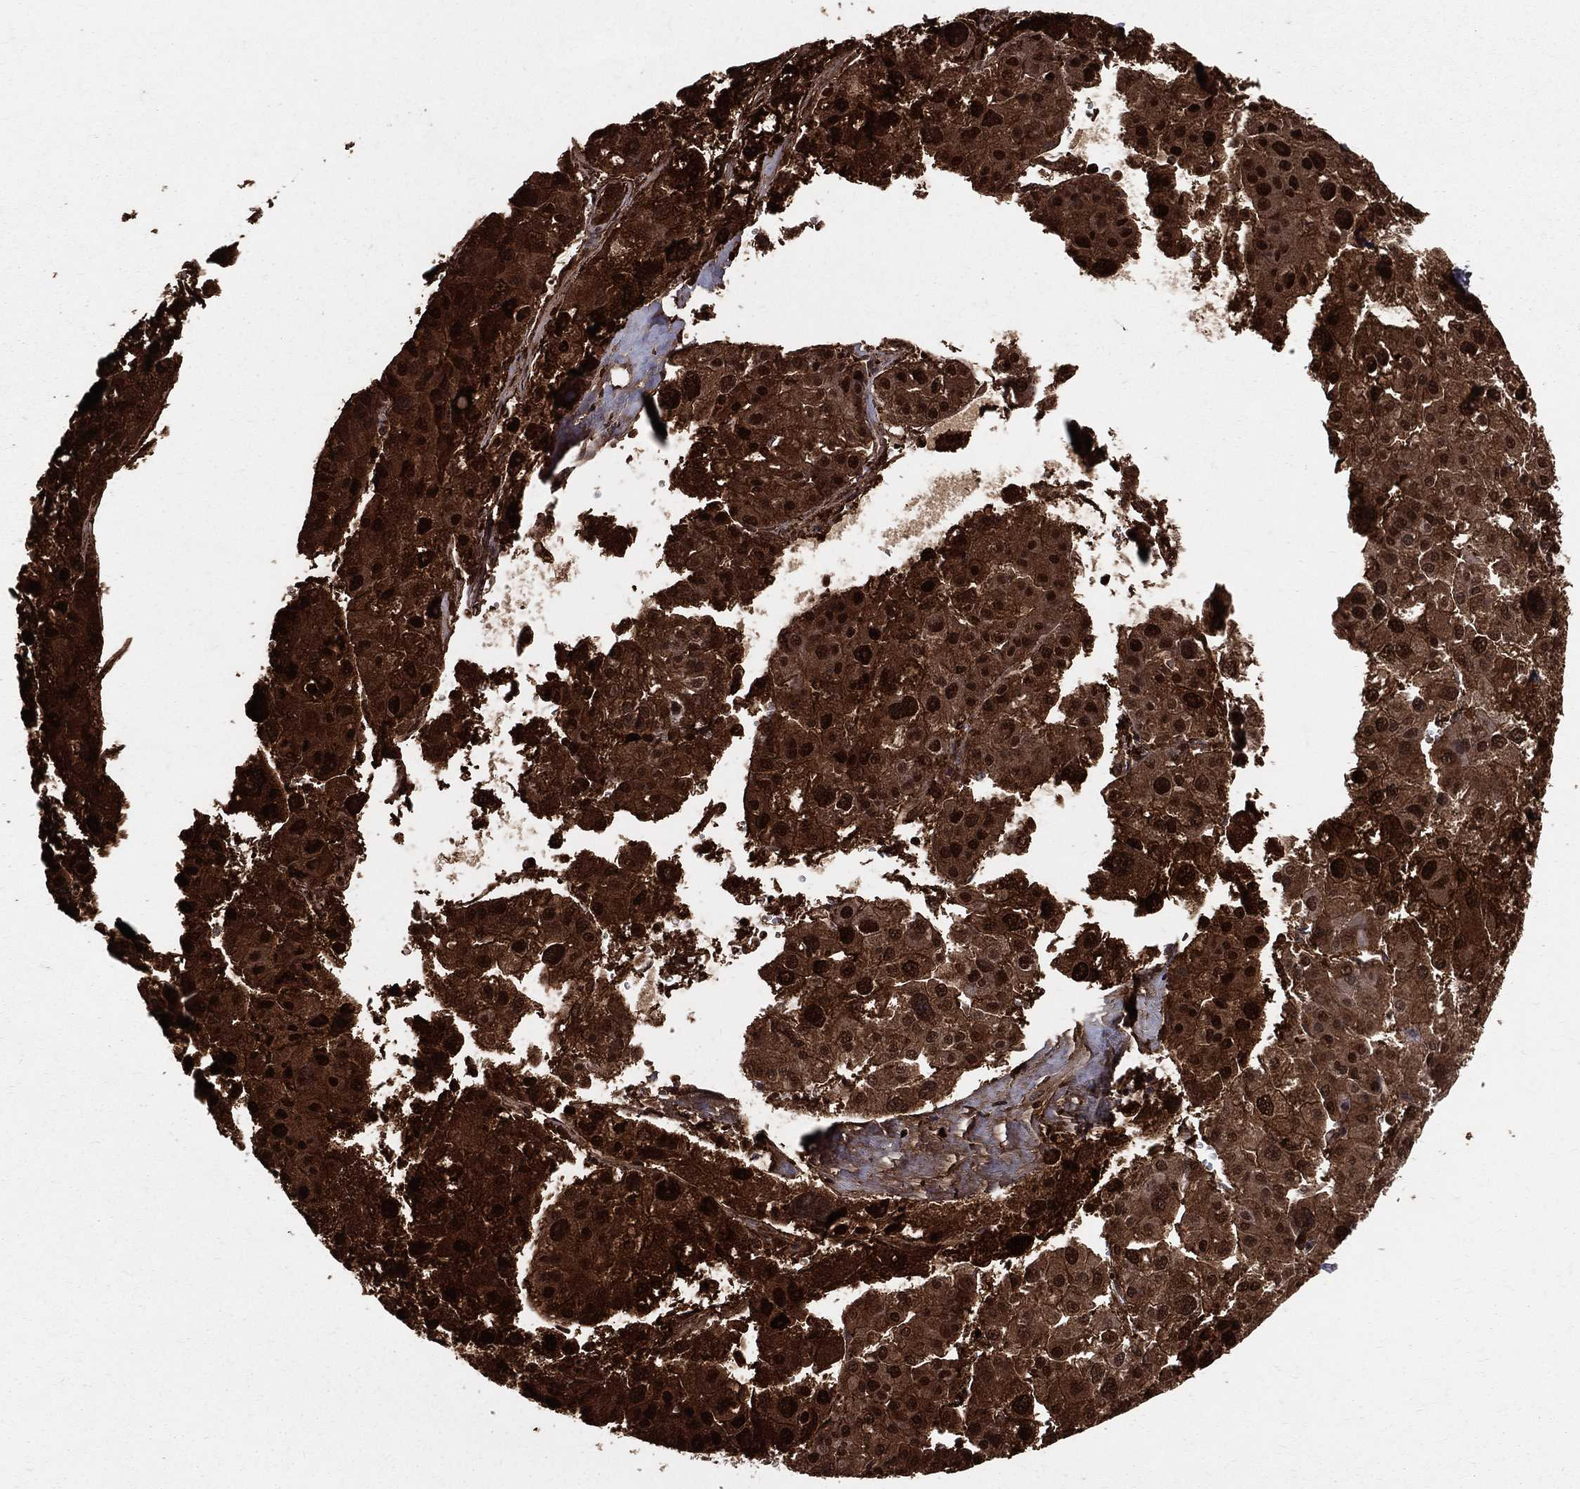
{"staining": {"intensity": "strong", "quantity": ">75%", "location": "cytoplasmic/membranous,nuclear"}, "tissue": "liver cancer", "cell_type": "Tumor cells", "image_type": "cancer", "snomed": [{"axis": "morphology", "description": "Carcinoma, Hepatocellular, NOS"}, {"axis": "topography", "description": "Liver"}], "caption": "Strong cytoplasmic/membranous and nuclear positivity for a protein is seen in about >75% of tumor cells of liver hepatocellular carcinoma using immunohistochemistry (IHC).", "gene": "ENO1", "patient": {"sex": "male", "age": 73}}